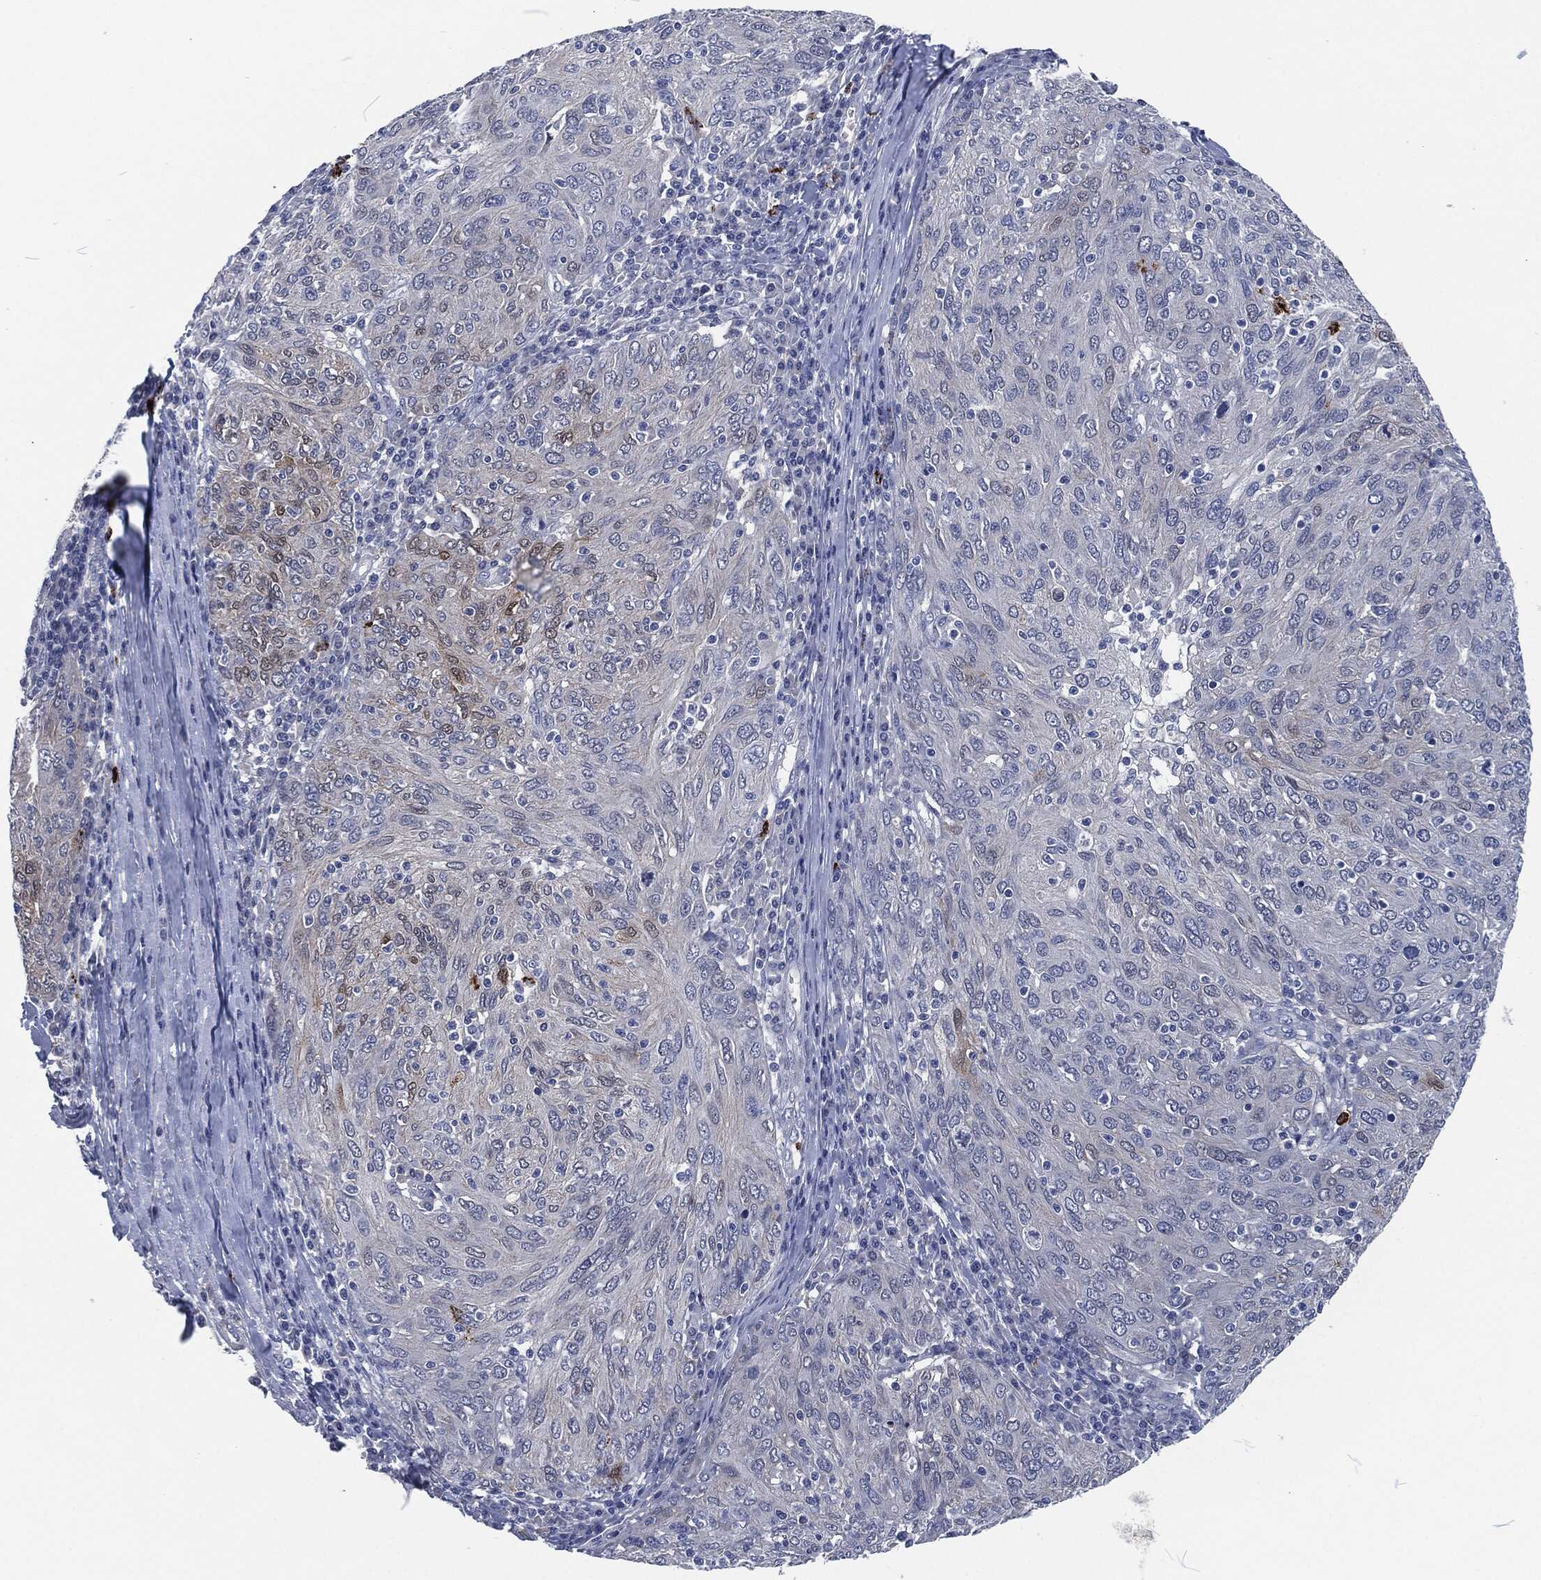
{"staining": {"intensity": "weak", "quantity": "<25%", "location": "cytoplasmic/membranous"}, "tissue": "ovarian cancer", "cell_type": "Tumor cells", "image_type": "cancer", "snomed": [{"axis": "morphology", "description": "Carcinoma, endometroid"}, {"axis": "topography", "description": "Ovary"}], "caption": "A high-resolution image shows immunohistochemistry (IHC) staining of ovarian cancer (endometroid carcinoma), which displays no significant positivity in tumor cells.", "gene": "MPO", "patient": {"sex": "female", "age": 50}}